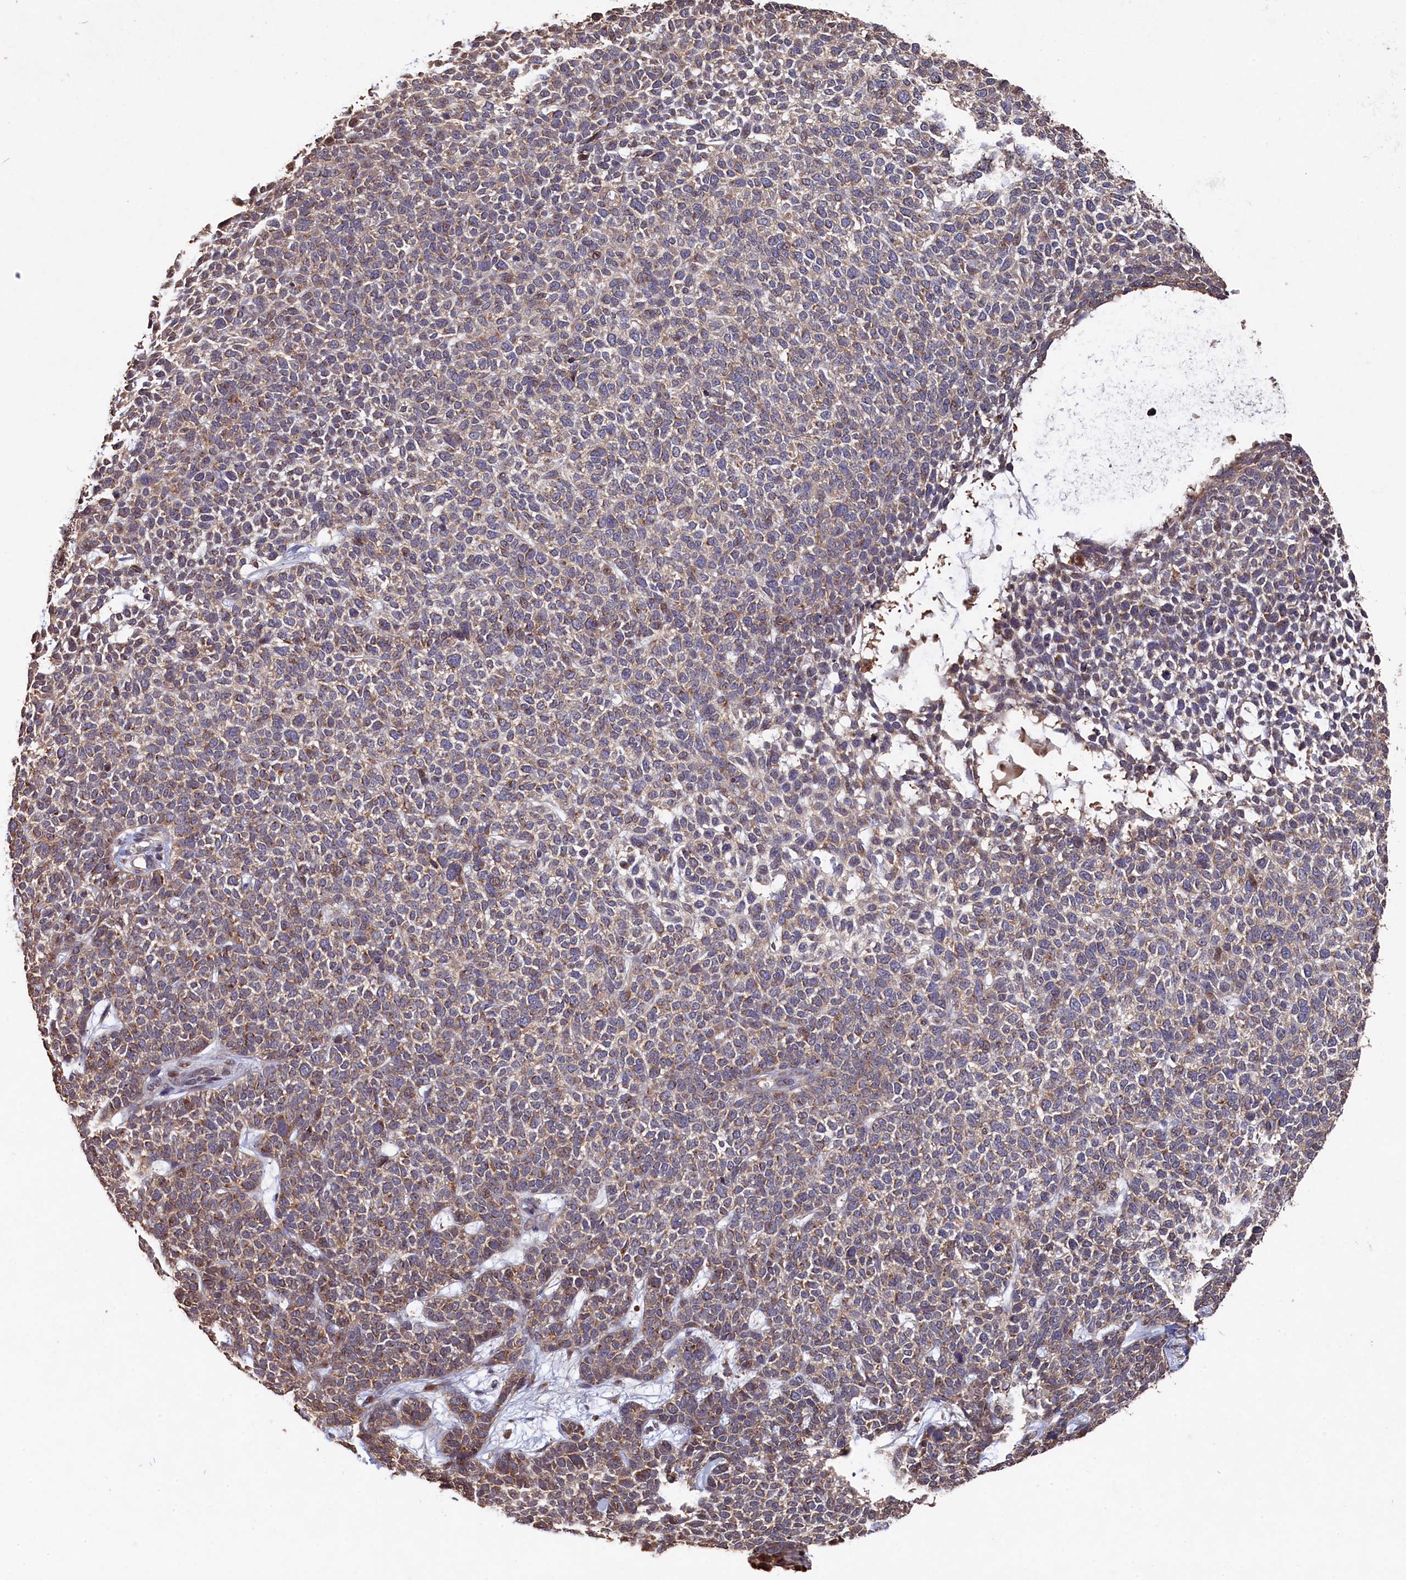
{"staining": {"intensity": "moderate", "quantity": "25%-75%", "location": "cytoplasmic/membranous"}, "tissue": "skin cancer", "cell_type": "Tumor cells", "image_type": "cancer", "snomed": [{"axis": "morphology", "description": "Basal cell carcinoma"}, {"axis": "topography", "description": "Skin"}], "caption": "Skin cancer (basal cell carcinoma) was stained to show a protein in brown. There is medium levels of moderate cytoplasmic/membranous expression in about 25%-75% of tumor cells. Using DAB (brown) and hematoxylin (blue) stains, captured at high magnification using brightfield microscopy.", "gene": "NAA60", "patient": {"sex": "female", "age": 84}}